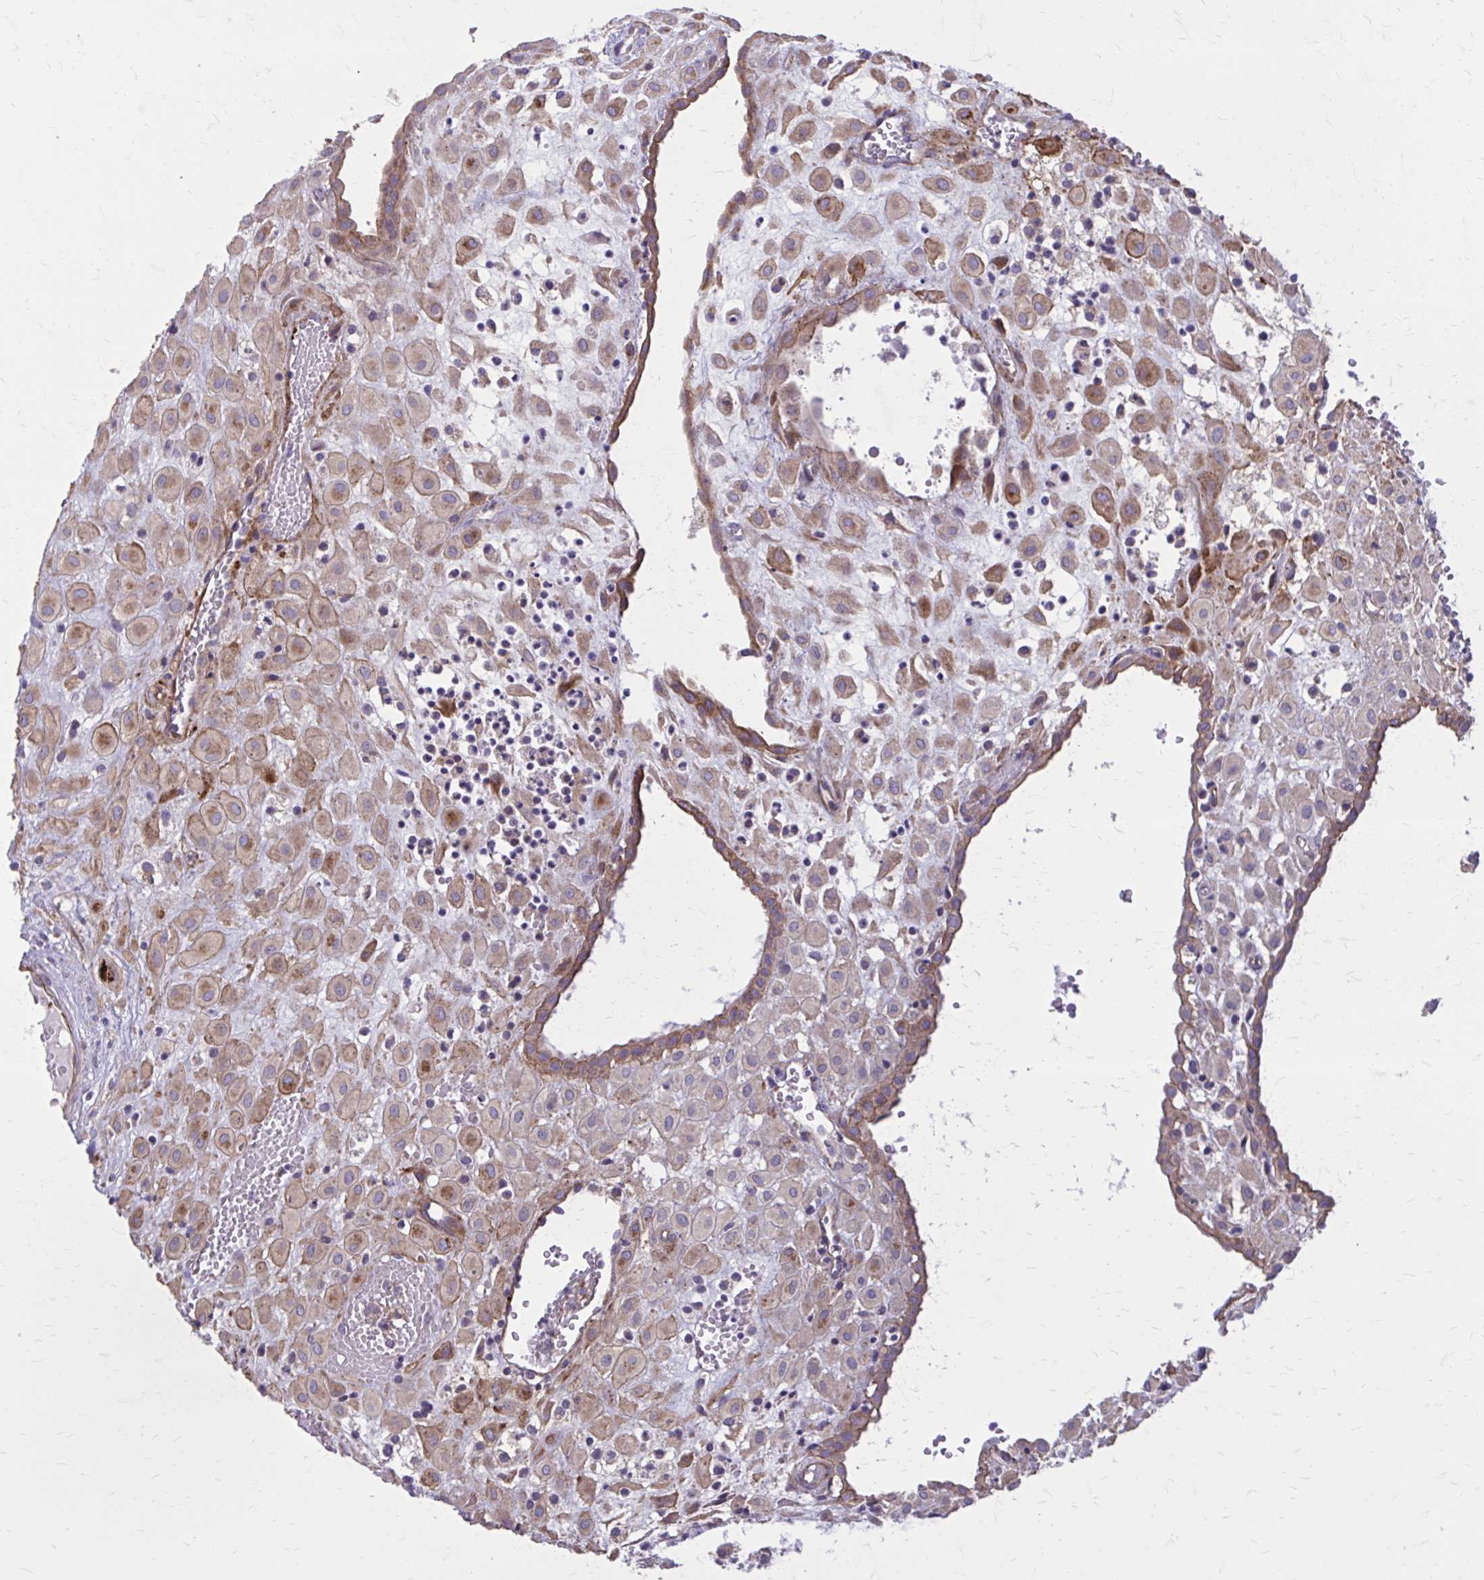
{"staining": {"intensity": "moderate", "quantity": "25%-75%", "location": "cytoplasmic/membranous"}, "tissue": "placenta", "cell_type": "Decidual cells", "image_type": "normal", "snomed": [{"axis": "morphology", "description": "Normal tissue, NOS"}, {"axis": "topography", "description": "Placenta"}], "caption": "The immunohistochemical stain shows moderate cytoplasmic/membranous positivity in decidual cells of benign placenta. (Brightfield microscopy of DAB IHC at high magnification).", "gene": "FAP", "patient": {"sex": "female", "age": 24}}